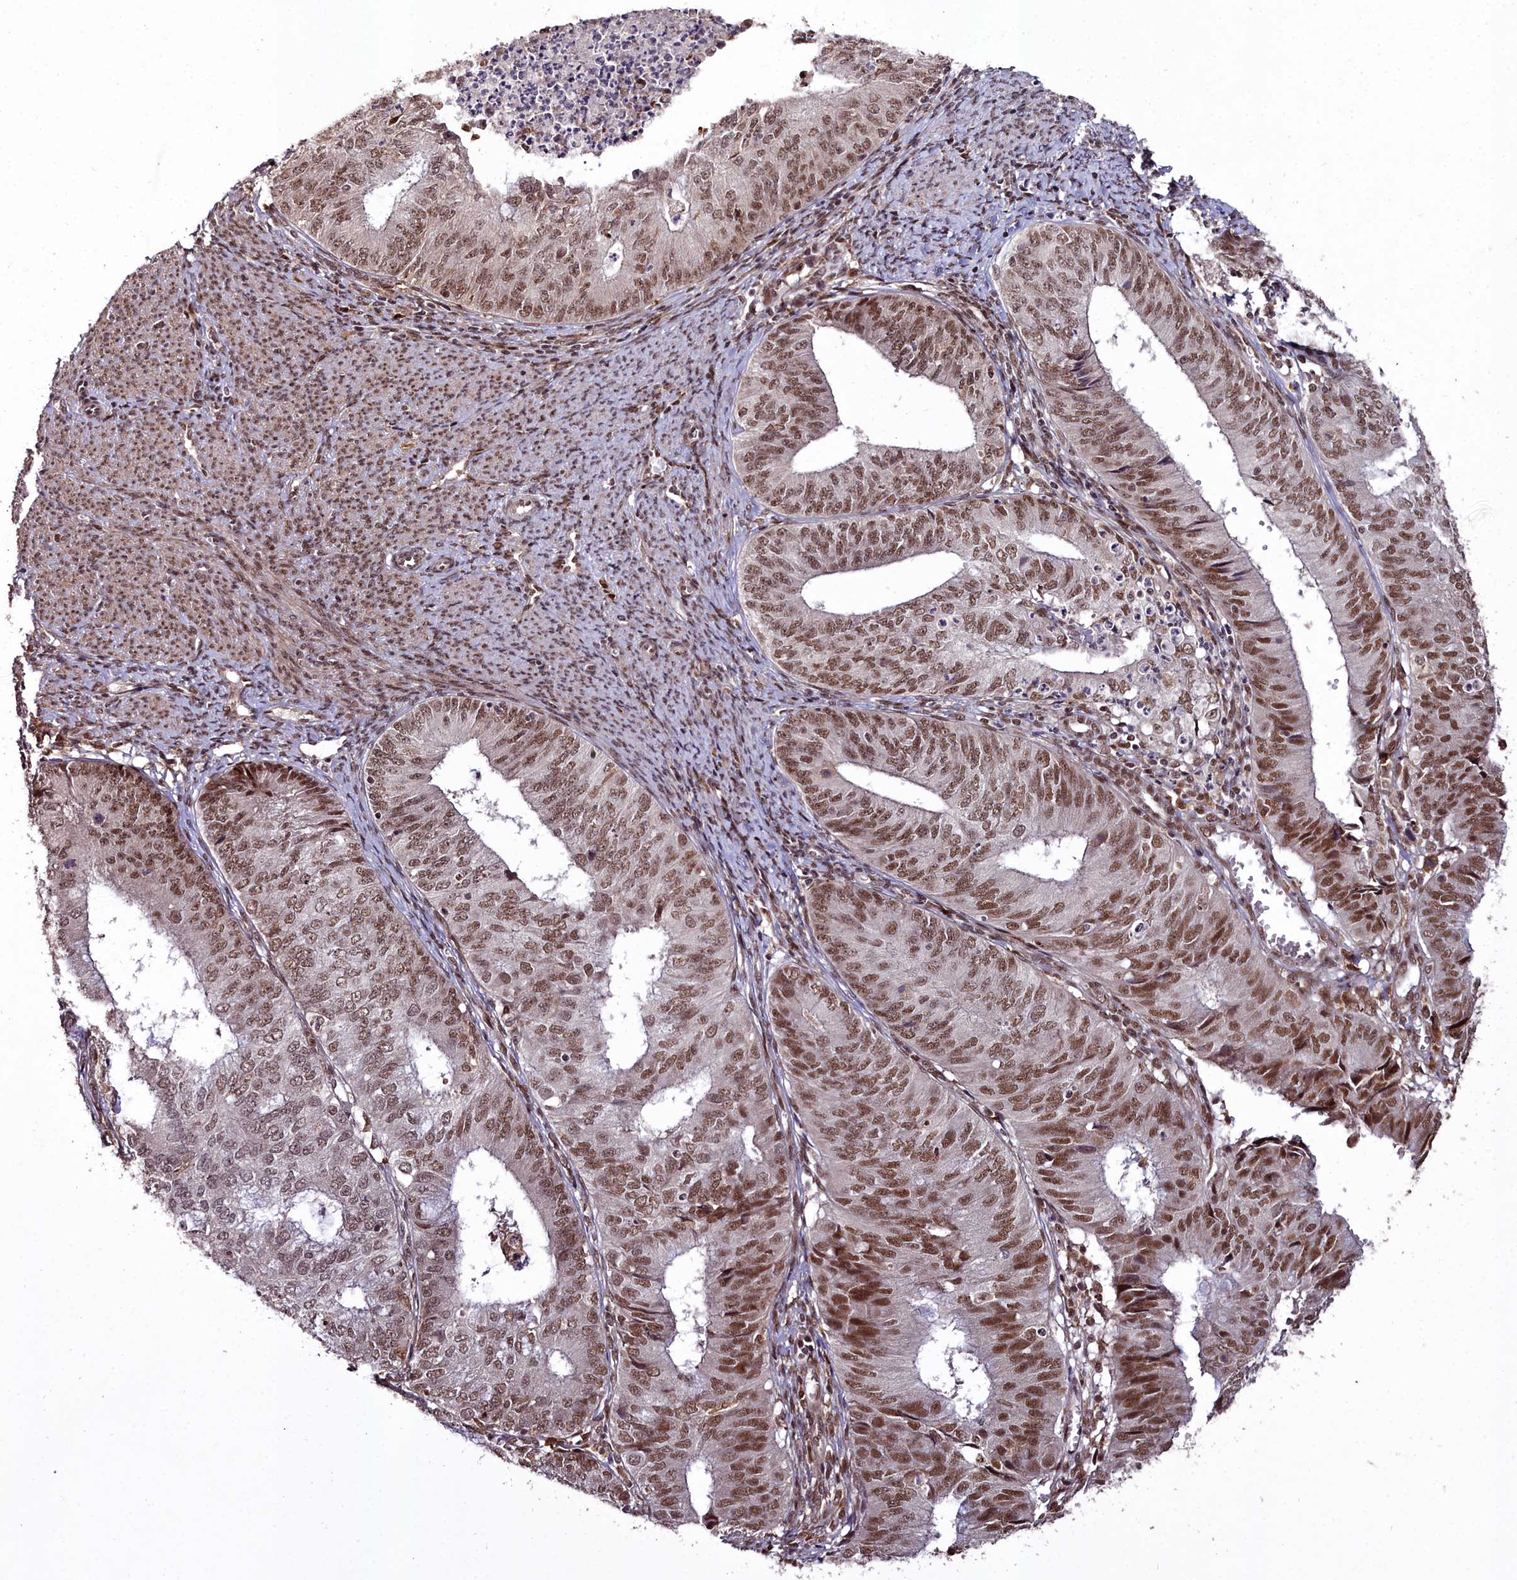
{"staining": {"intensity": "moderate", "quantity": ">75%", "location": "nuclear"}, "tissue": "endometrial cancer", "cell_type": "Tumor cells", "image_type": "cancer", "snomed": [{"axis": "morphology", "description": "Adenocarcinoma, NOS"}, {"axis": "topography", "description": "Endometrium"}], "caption": "A high-resolution micrograph shows immunohistochemistry staining of adenocarcinoma (endometrial), which demonstrates moderate nuclear expression in about >75% of tumor cells.", "gene": "CXXC1", "patient": {"sex": "female", "age": 68}}